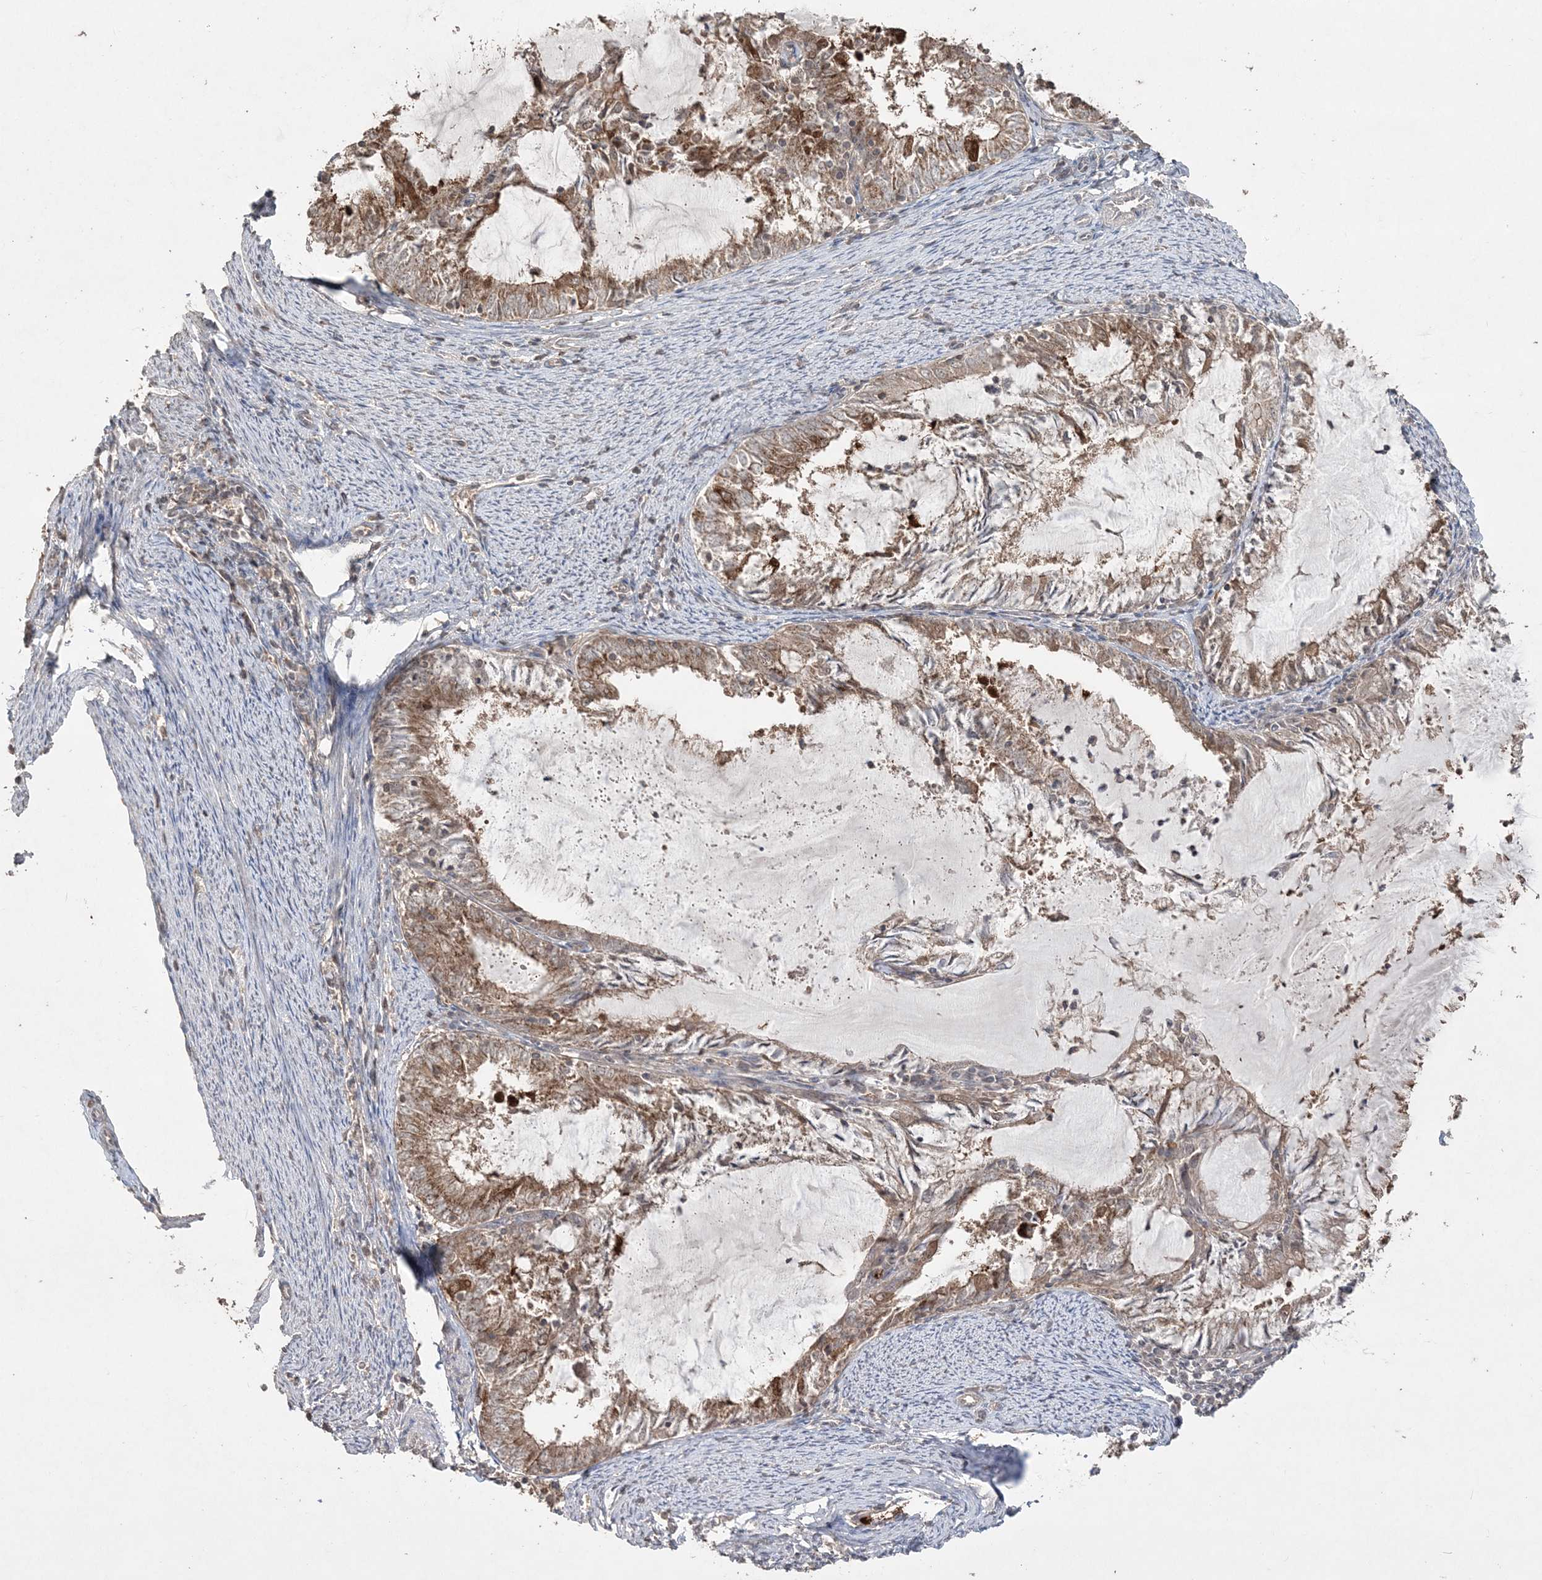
{"staining": {"intensity": "moderate", "quantity": ">75%", "location": "cytoplasmic/membranous"}, "tissue": "endometrial cancer", "cell_type": "Tumor cells", "image_type": "cancer", "snomed": [{"axis": "morphology", "description": "Adenocarcinoma, NOS"}, {"axis": "topography", "description": "Endometrium"}], "caption": "Immunohistochemistry micrograph of endometrial adenocarcinoma stained for a protein (brown), which demonstrates medium levels of moderate cytoplasmic/membranous staining in about >75% of tumor cells.", "gene": "EHHADH", "patient": {"sex": "female", "age": 57}}